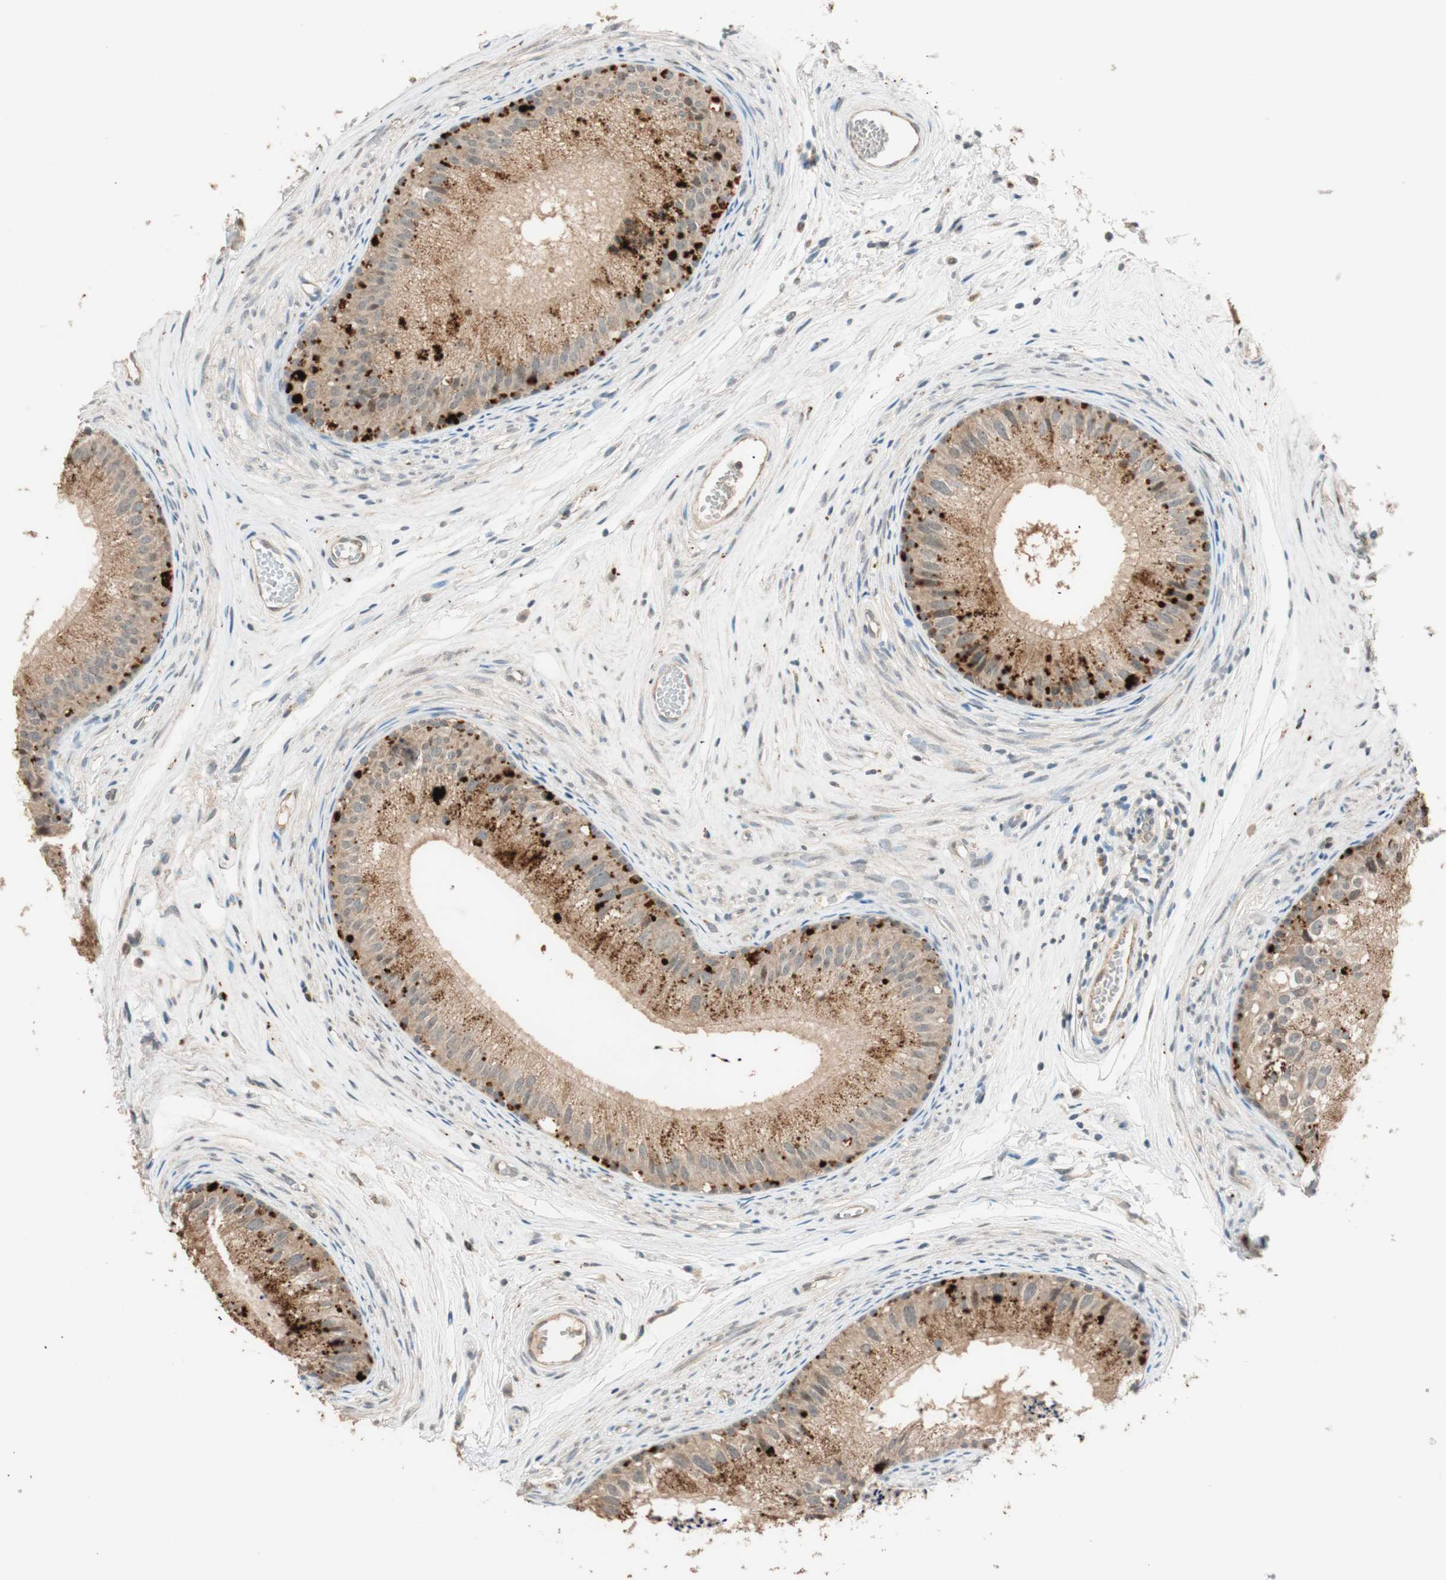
{"staining": {"intensity": "moderate", "quantity": ">75%", "location": "cytoplasmic/membranous"}, "tissue": "epididymis", "cell_type": "Glandular cells", "image_type": "normal", "snomed": [{"axis": "morphology", "description": "Normal tissue, NOS"}, {"axis": "topography", "description": "Epididymis"}], "caption": "Moderate cytoplasmic/membranous expression for a protein is appreciated in approximately >75% of glandular cells of benign epididymis using immunohistochemistry (IHC).", "gene": "GLB1", "patient": {"sex": "male", "age": 56}}